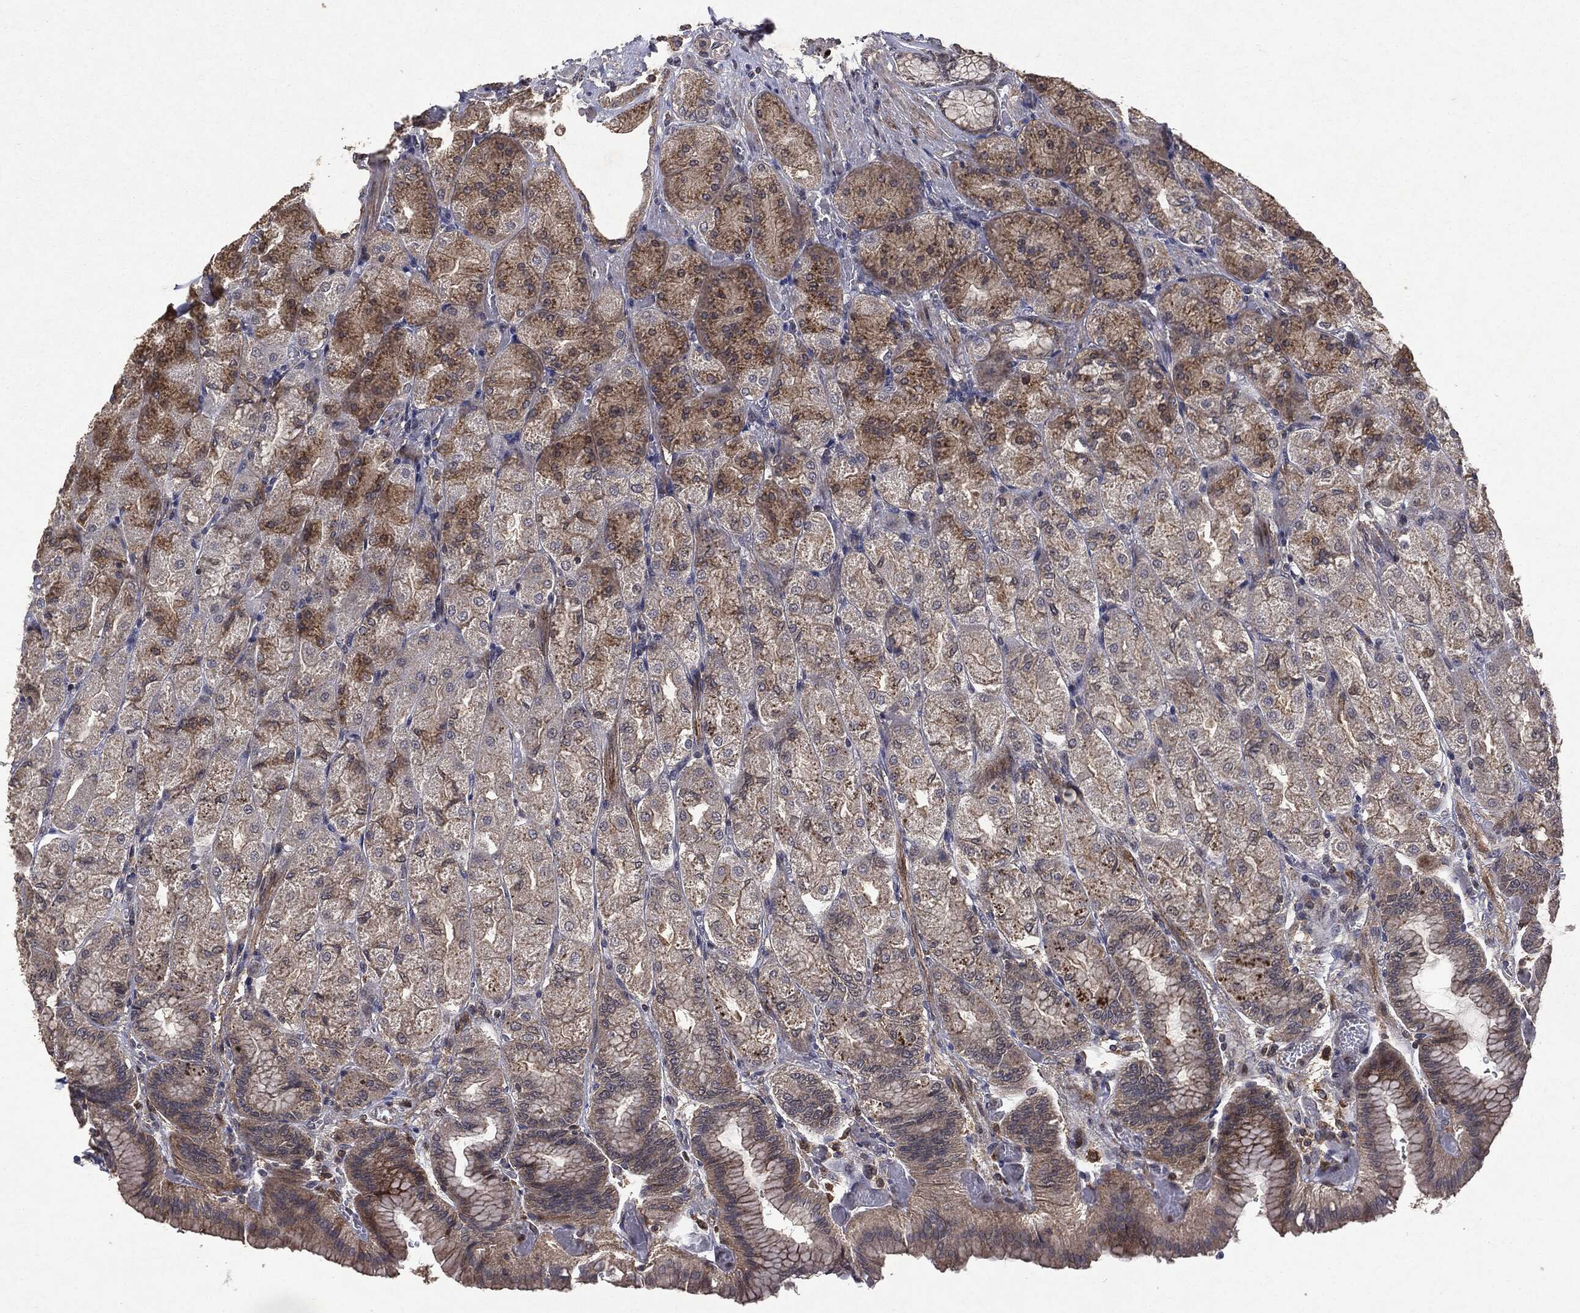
{"staining": {"intensity": "moderate", "quantity": "<25%", "location": "cytoplasmic/membranous"}, "tissue": "stomach", "cell_type": "Glandular cells", "image_type": "normal", "snomed": [{"axis": "morphology", "description": "Normal tissue, NOS"}, {"axis": "morphology", "description": "Adenocarcinoma, NOS"}, {"axis": "morphology", "description": "Adenocarcinoma, High grade"}, {"axis": "topography", "description": "Stomach, upper"}, {"axis": "topography", "description": "Stomach"}], "caption": "Protein staining reveals moderate cytoplasmic/membranous positivity in about <25% of glandular cells in benign stomach.", "gene": "PTEN", "patient": {"sex": "female", "age": 65}}